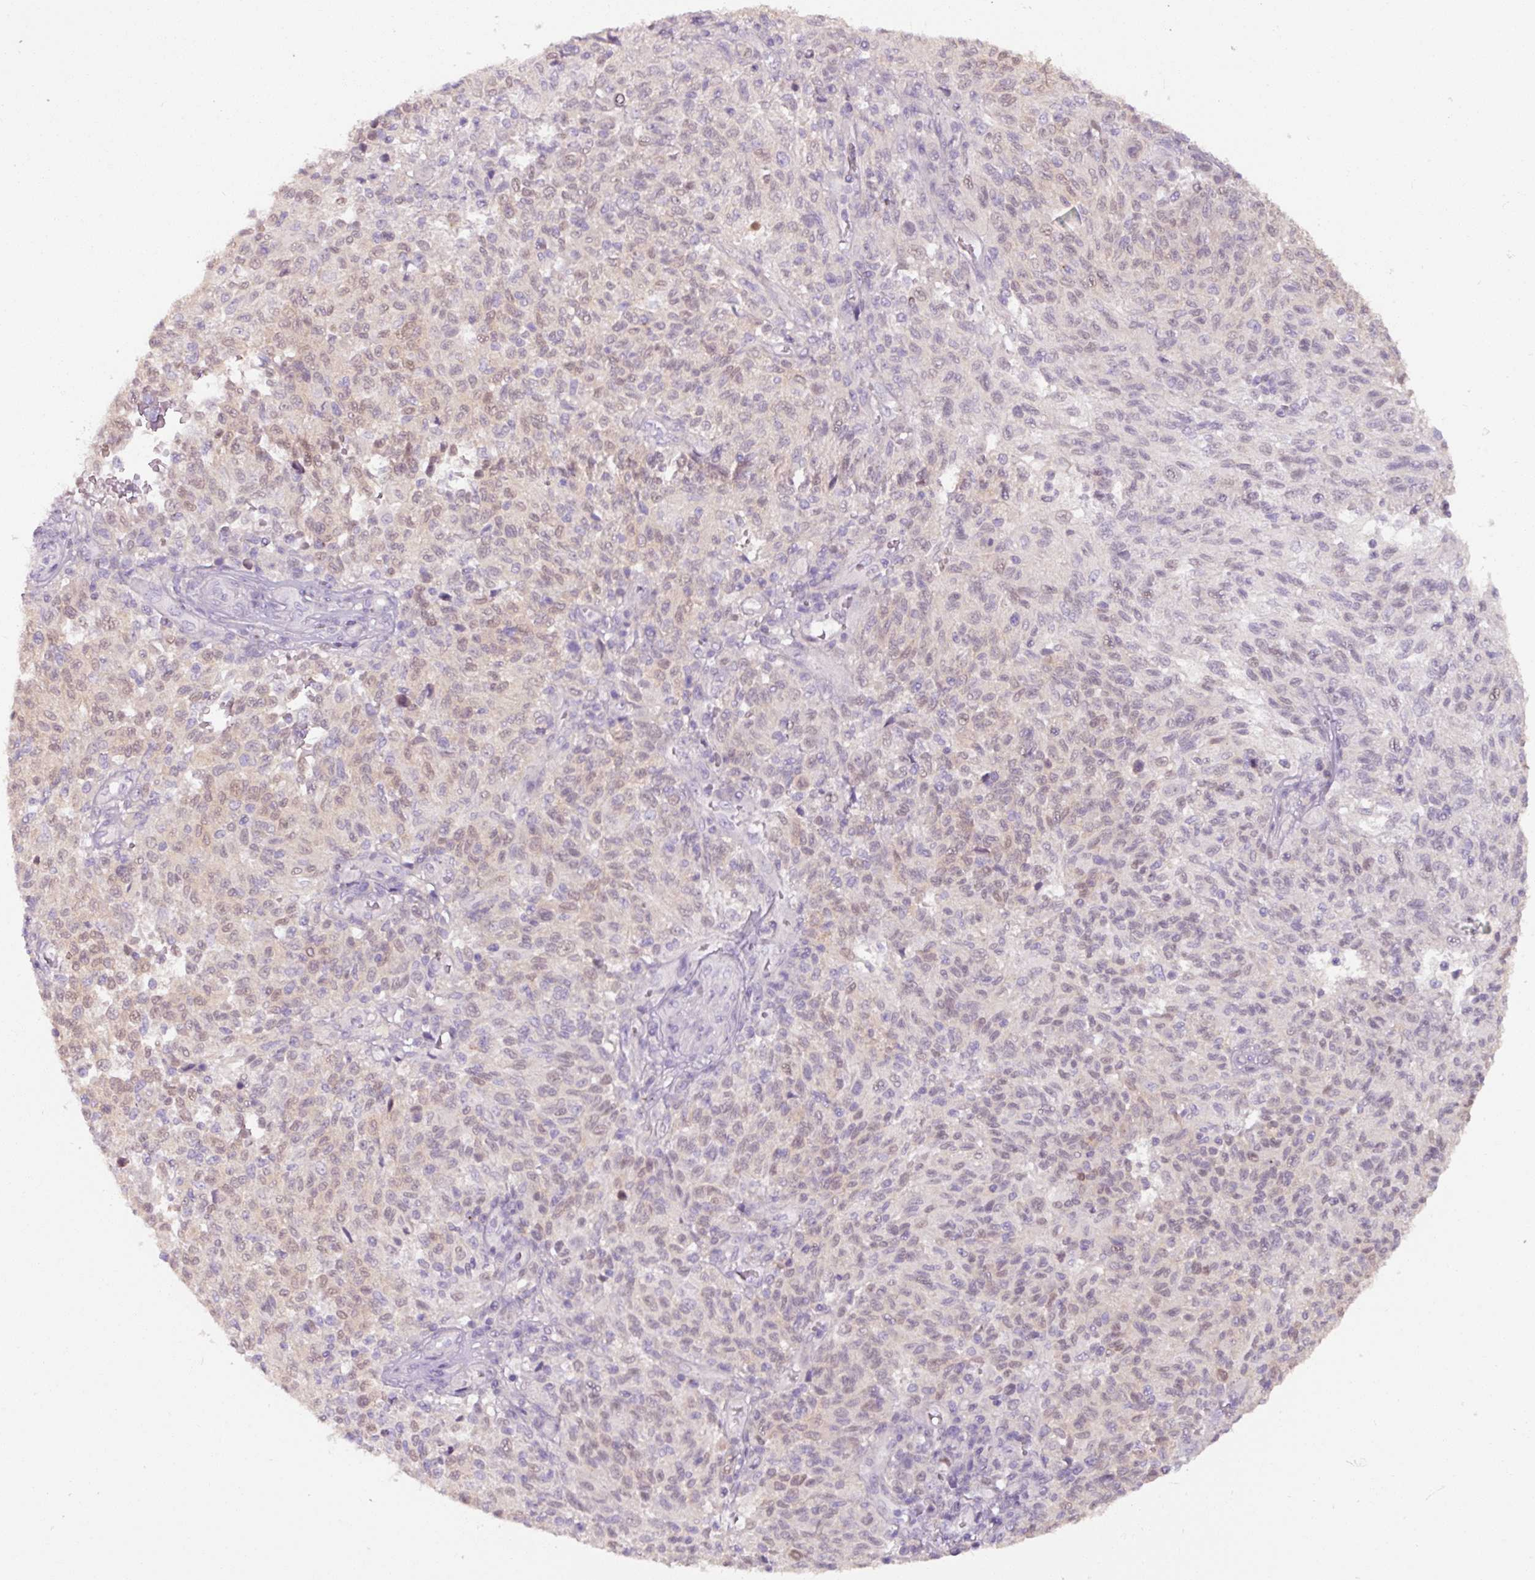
{"staining": {"intensity": "weak", "quantity": "25%-75%", "location": "nuclear"}, "tissue": "melanoma", "cell_type": "Tumor cells", "image_type": "cancer", "snomed": [{"axis": "morphology", "description": "Malignant melanoma, NOS"}, {"axis": "topography", "description": "Skin"}], "caption": "Human malignant melanoma stained with a protein marker exhibits weak staining in tumor cells.", "gene": "PNMA6A", "patient": {"sex": "male", "age": 66}}